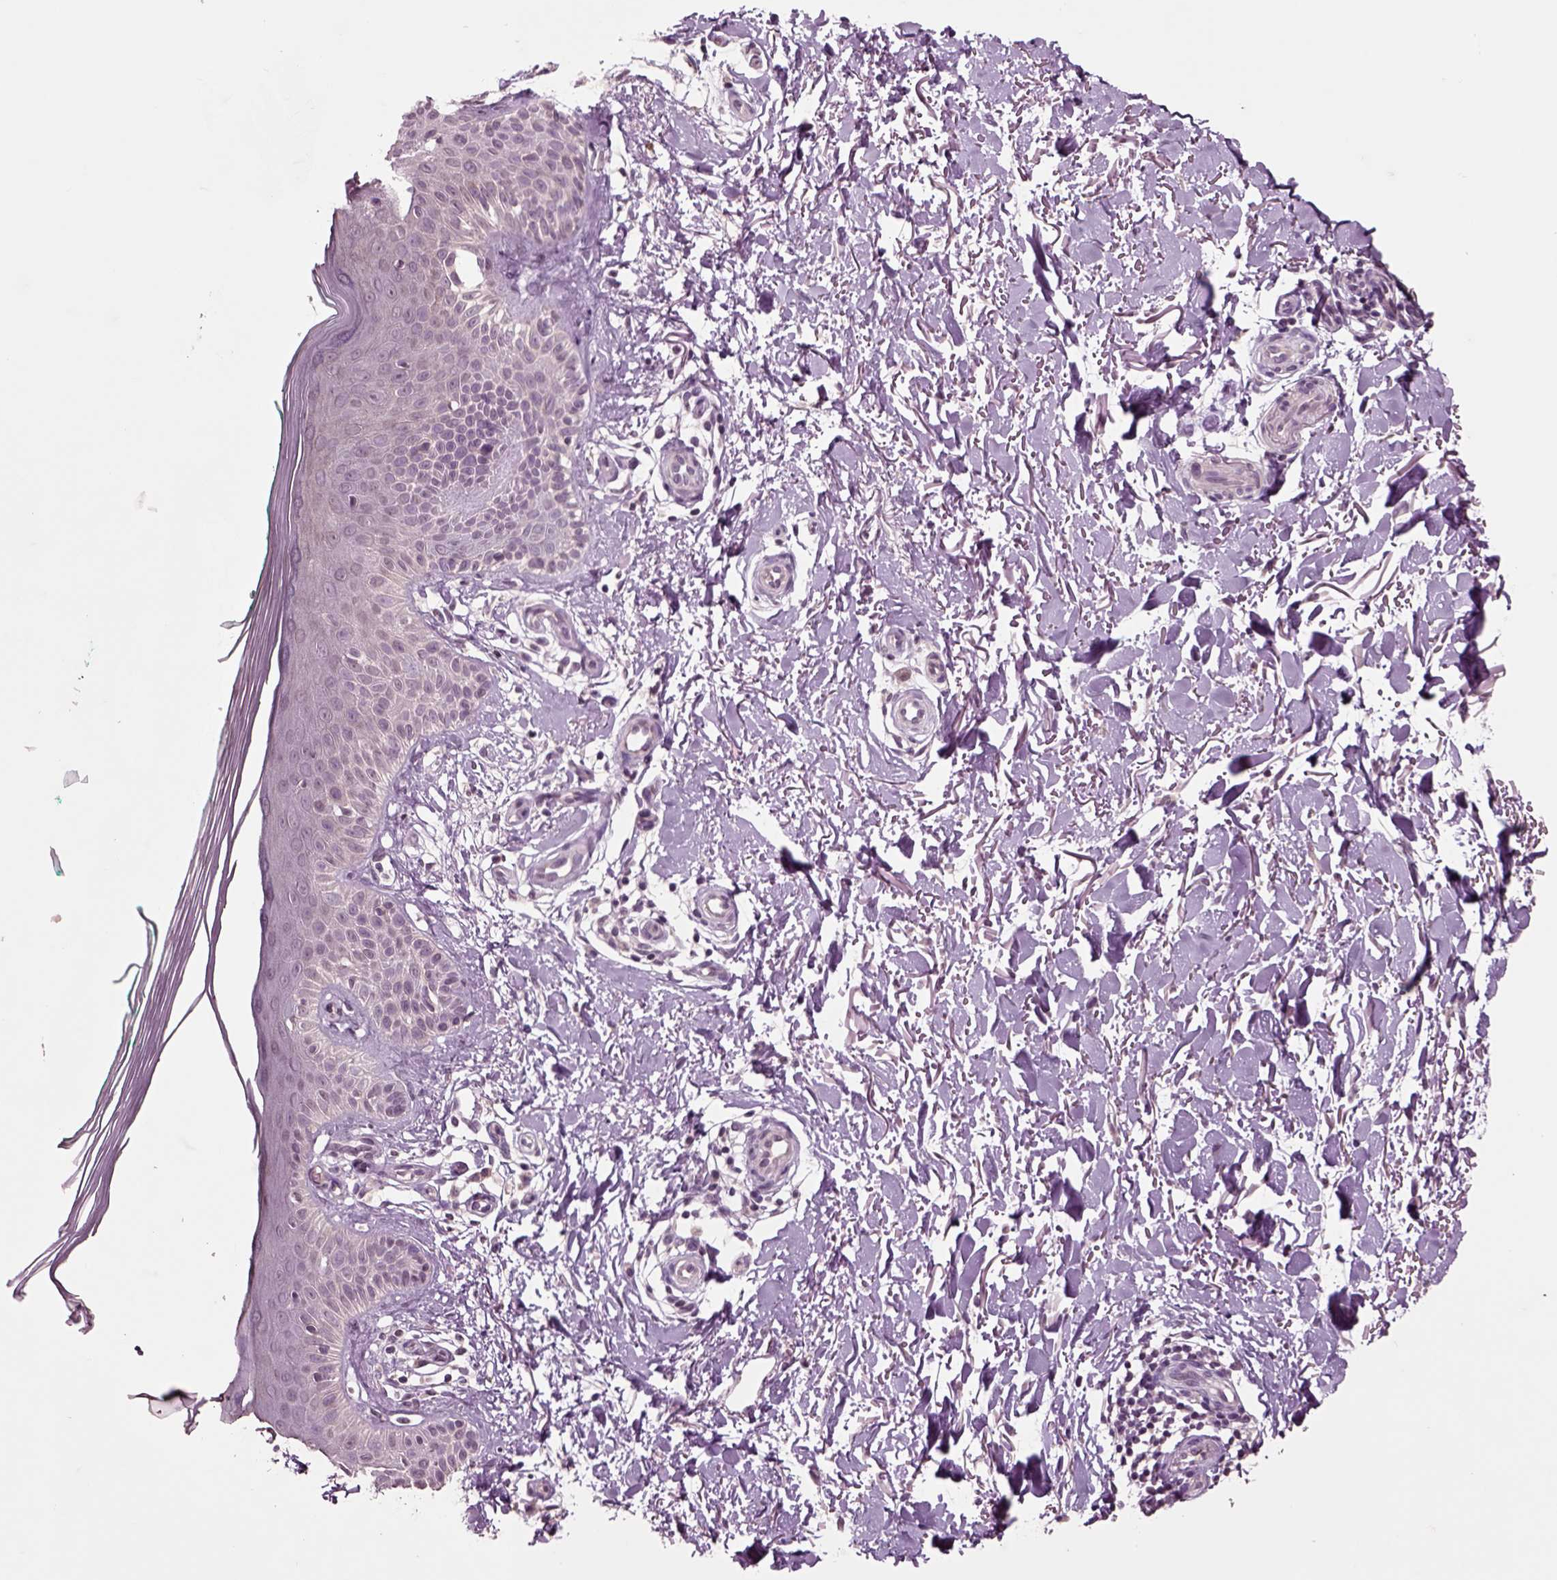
{"staining": {"intensity": "negative", "quantity": "none", "location": "none"}, "tissue": "skin", "cell_type": "Fibroblasts", "image_type": "normal", "snomed": [{"axis": "morphology", "description": "Normal tissue, NOS"}, {"axis": "morphology", "description": "Inflammation, NOS"}, {"axis": "morphology", "description": "Fibrosis, NOS"}, {"axis": "topography", "description": "Skin"}], "caption": "There is no significant positivity in fibroblasts of skin.", "gene": "CHGB", "patient": {"sex": "male", "age": 71}}